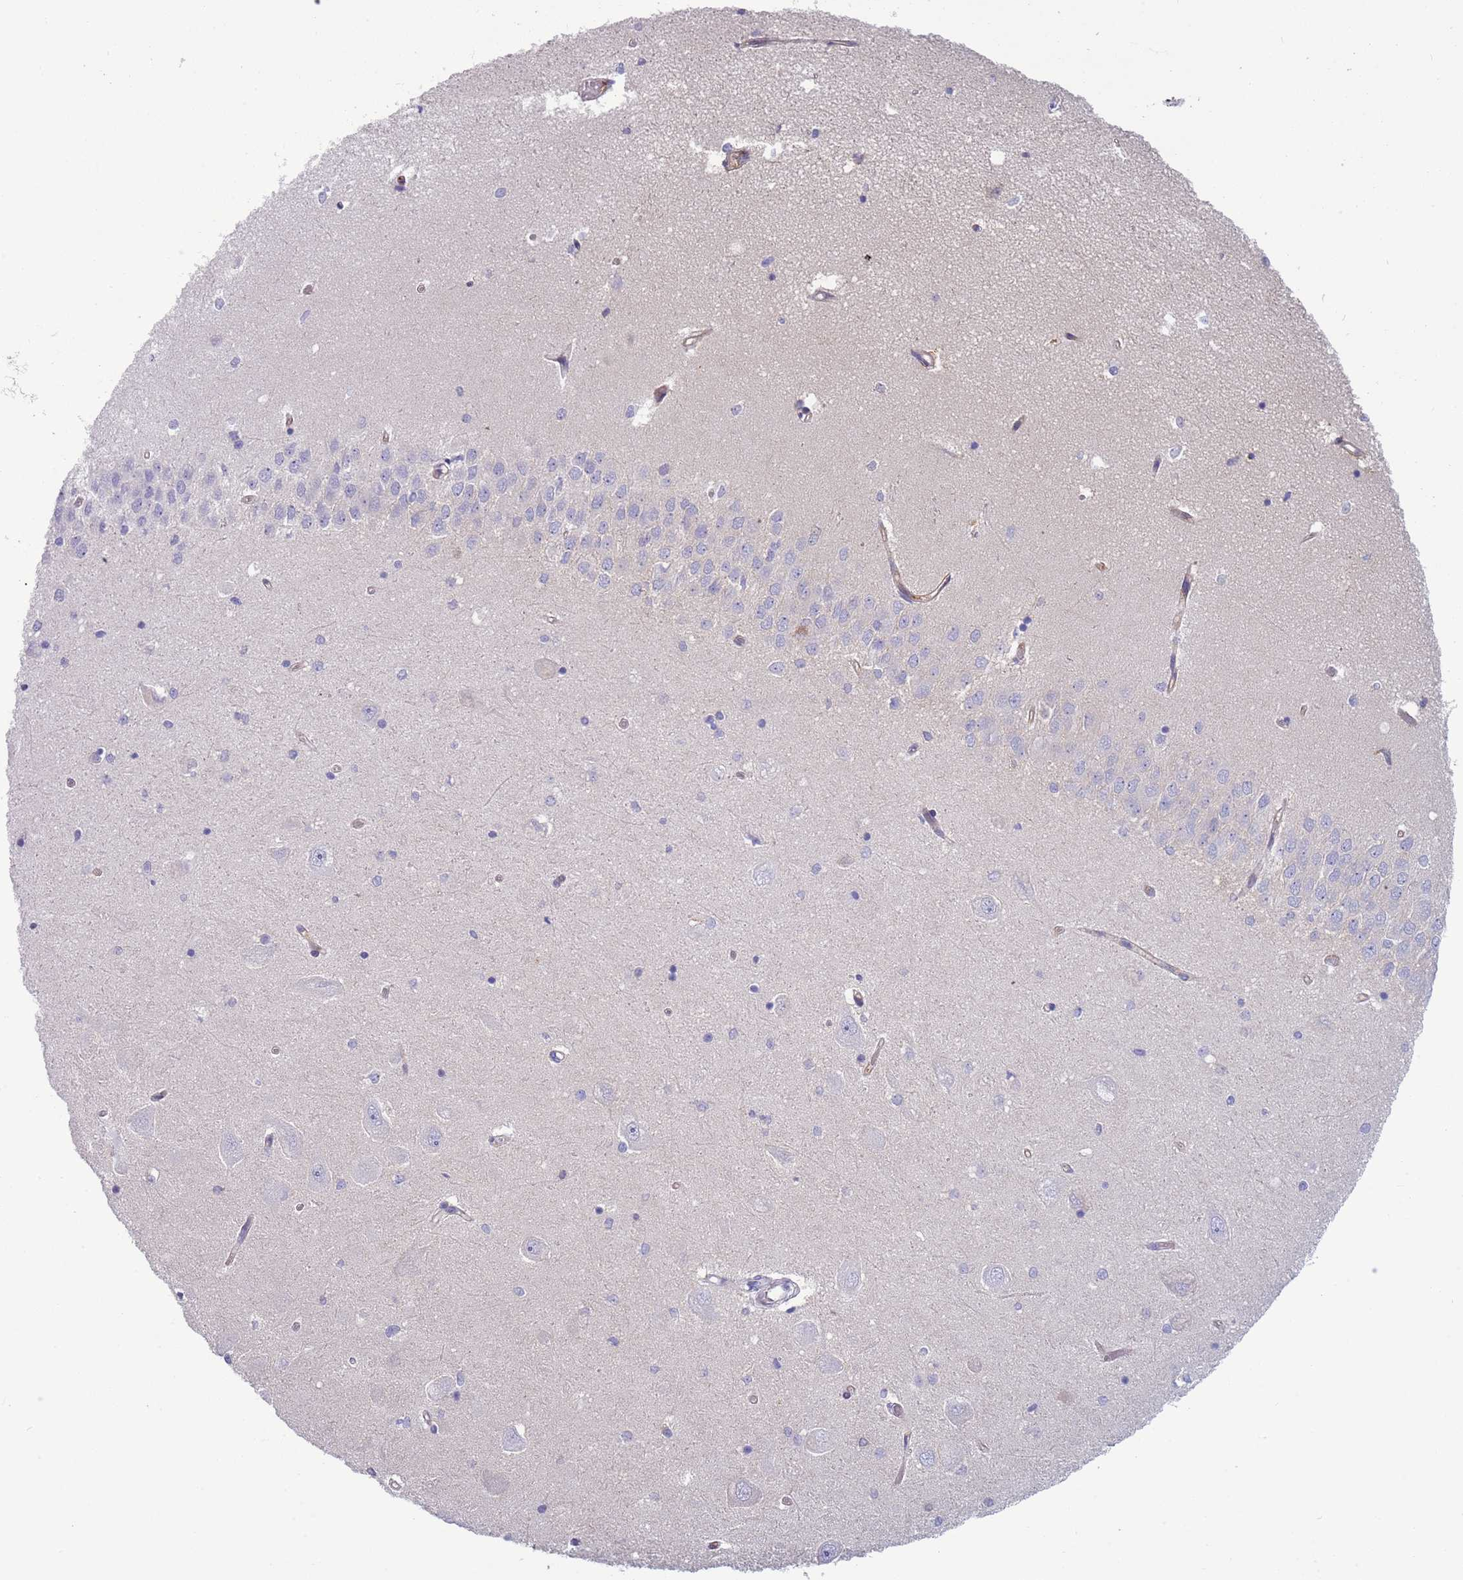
{"staining": {"intensity": "negative", "quantity": "none", "location": "none"}, "tissue": "hippocampus", "cell_type": "Glial cells", "image_type": "normal", "snomed": [{"axis": "morphology", "description": "Normal tissue, NOS"}, {"axis": "topography", "description": "Hippocampus"}], "caption": "The photomicrograph exhibits no significant positivity in glial cells of hippocampus. Brightfield microscopy of immunohistochemistry (IHC) stained with DAB (brown) and hematoxylin (blue), captured at high magnification.", "gene": "NBPF4", "patient": {"sex": "male", "age": 45}}